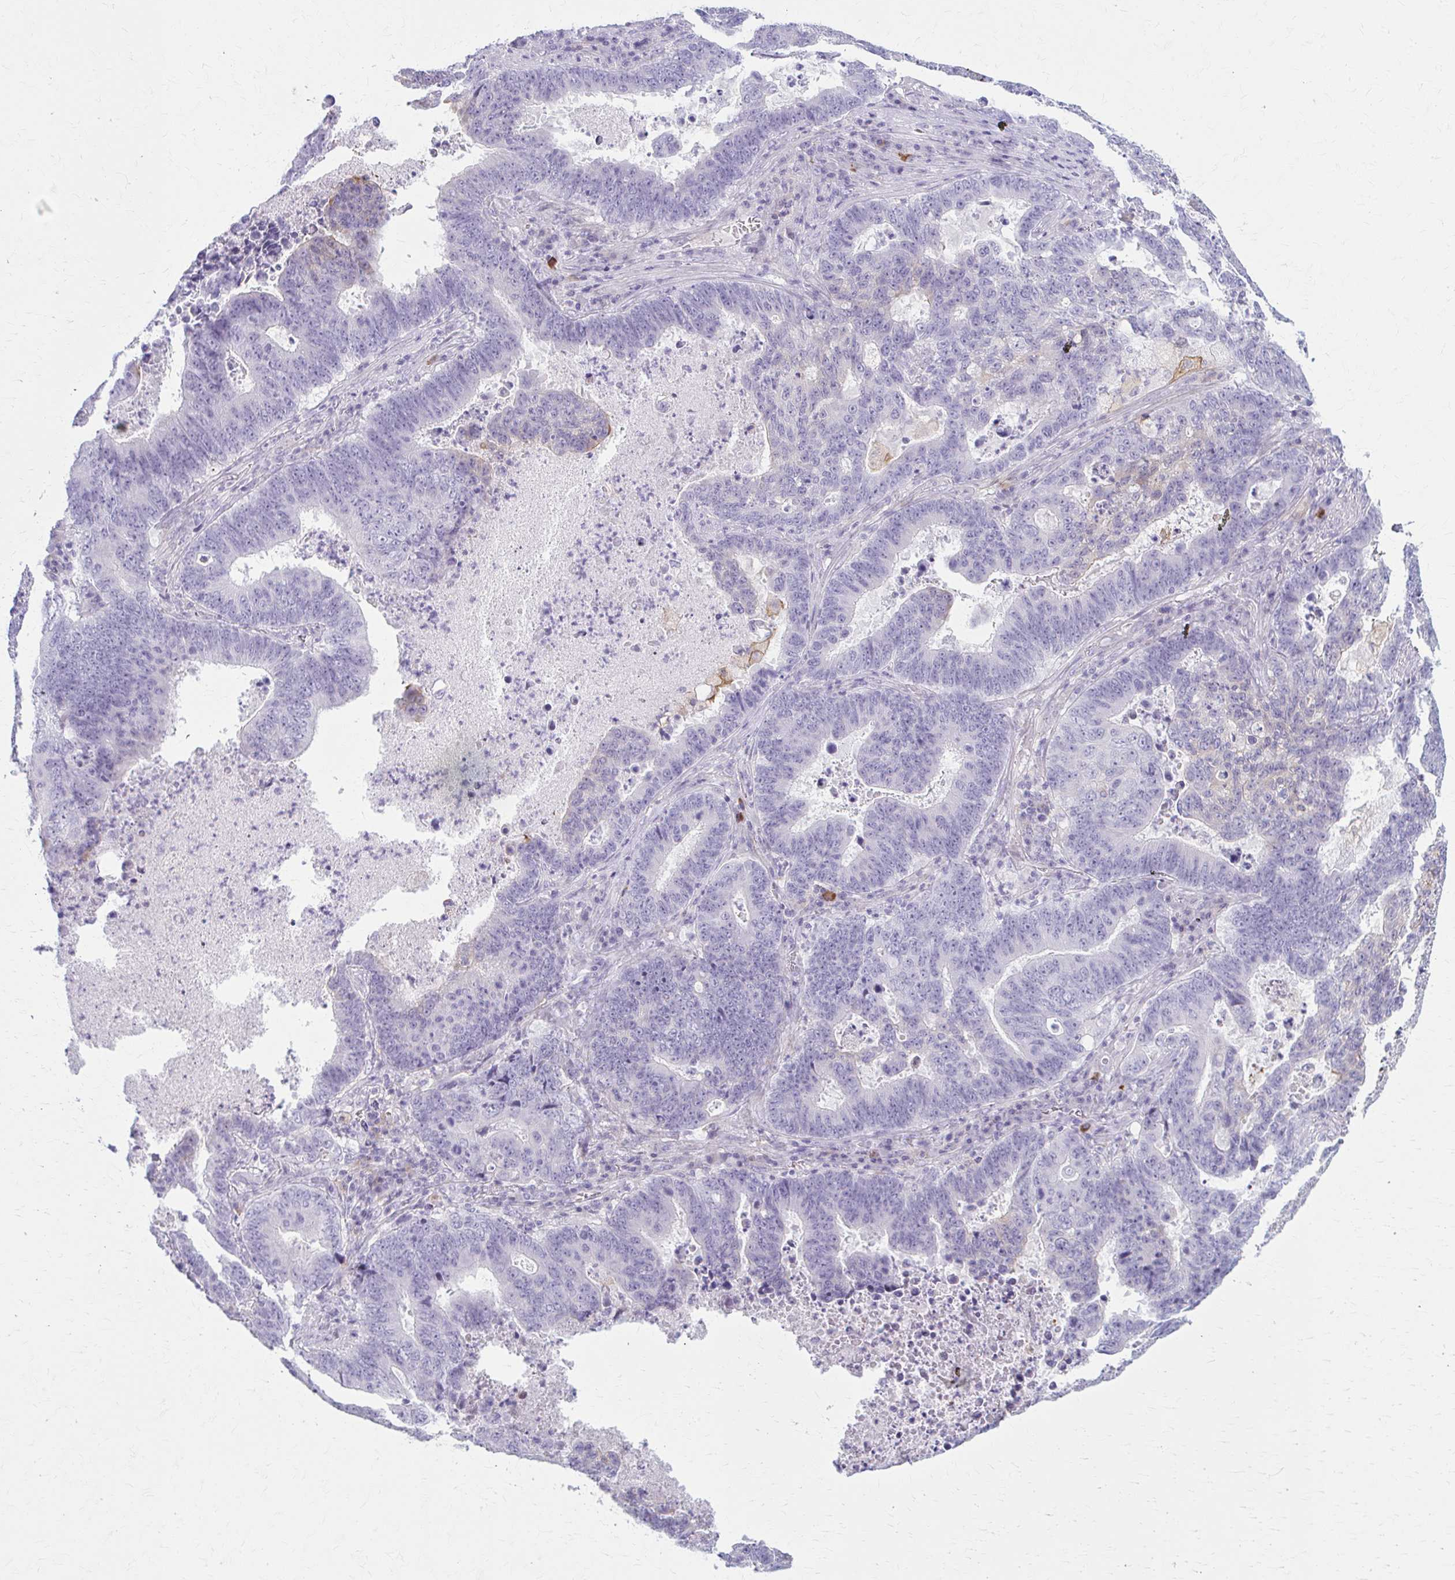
{"staining": {"intensity": "negative", "quantity": "none", "location": "none"}, "tissue": "lung cancer", "cell_type": "Tumor cells", "image_type": "cancer", "snomed": [{"axis": "morphology", "description": "Aneuploidy"}, {"axis": "morphology", "description": "Adenocarcinoma, NOS"}, {"axis": "morphology", "description": "Adenocarcinoma primary or metastatic"}, {"axis": "topography", "description": "Lung"}], "caption": "This is a image of immunohistochemistry (IHC) staining of lung cancer (adenocarcinoma), which shows no positivity in tumor cells.", "gene": "LDLRAP1", "patient": {"sex": "female", "age": 75}}